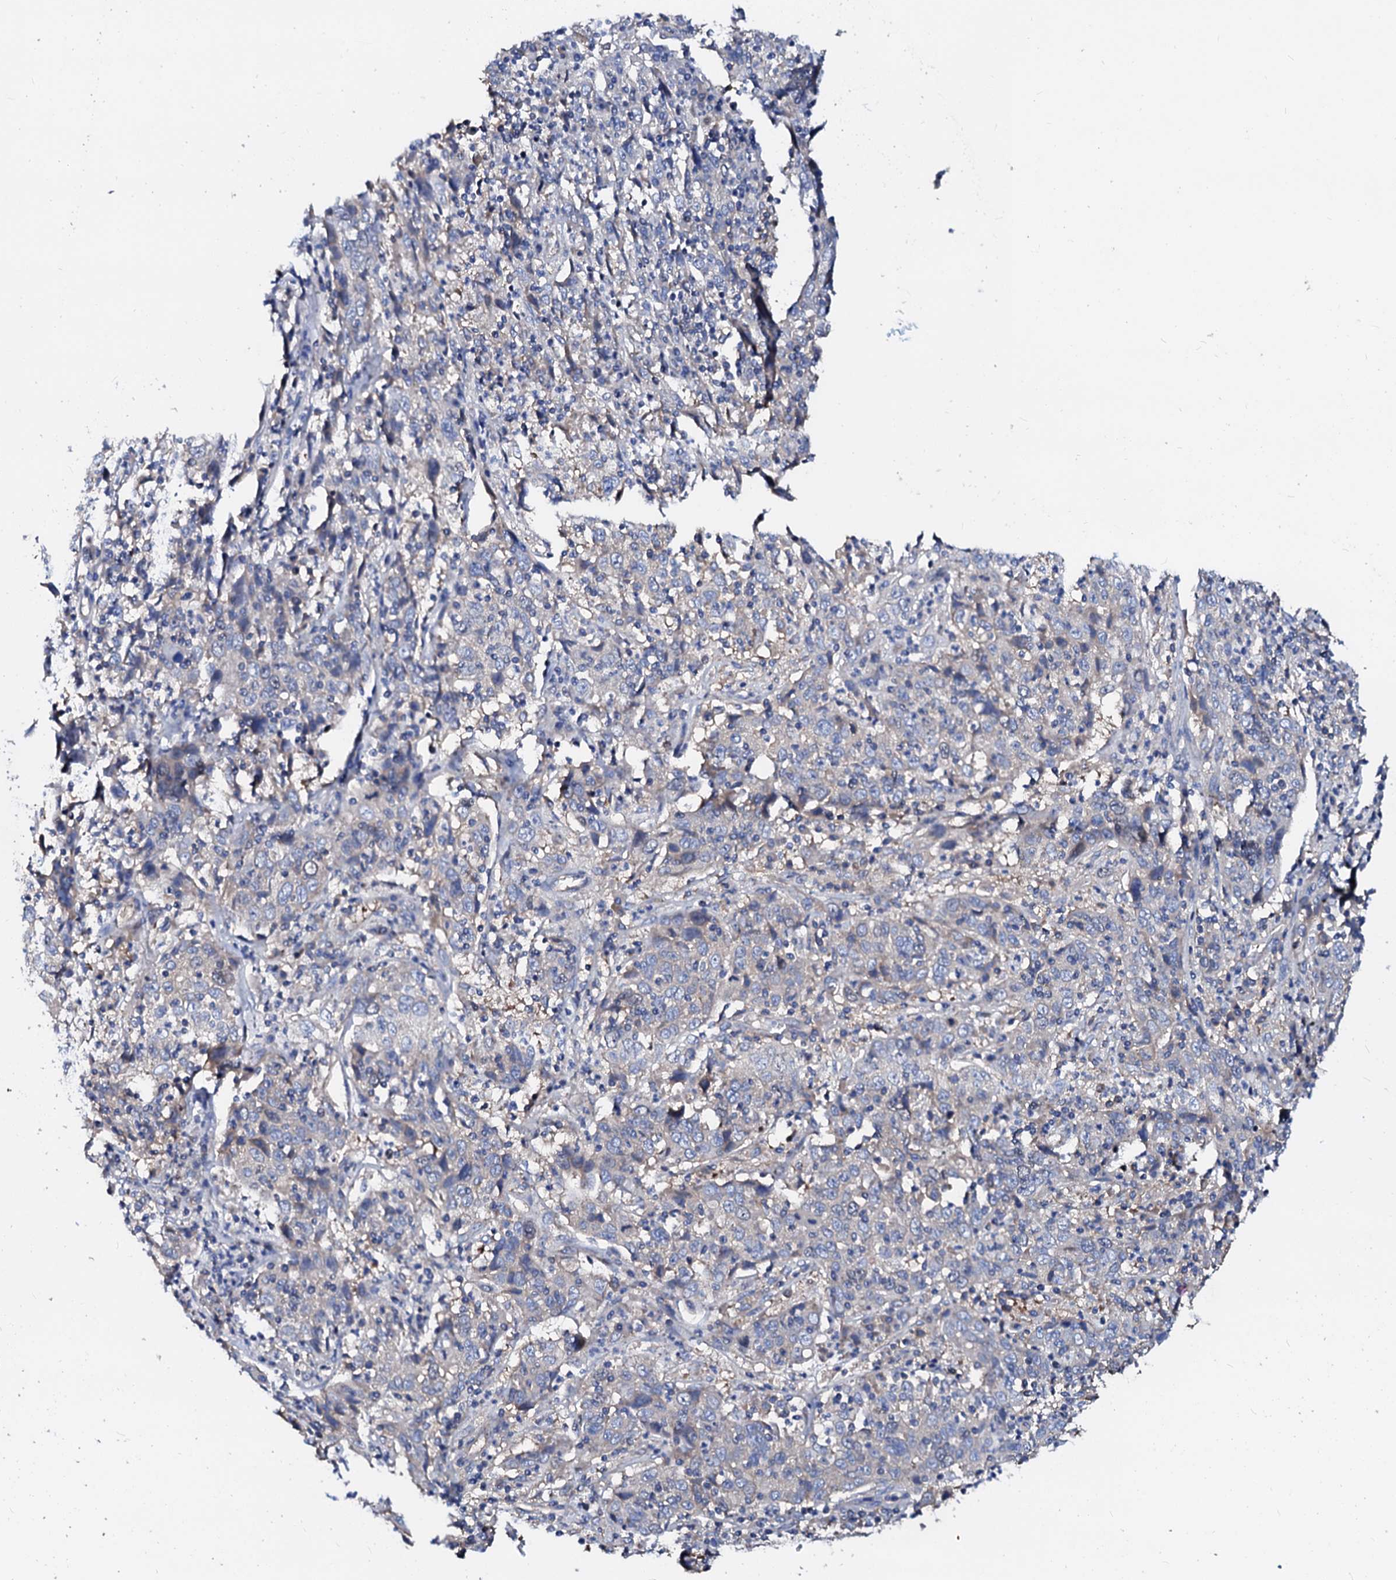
{"staining": {"intensity": "negative", "quantity": "none", "location": "none"}, "tissue": "cervical cancer", "cell_type": "Tumor cells", "image_type": "cancer", "snomed": [{"axis": "morphology", "description": "Squamous cell carcinoma, NOS"}, {"axis": "topography", "description": "Cervix"}], "caption": "Image shows no significant protein positivity in tumor cells of cervical cancer. Brightfield microscopy of immunohistochemistry stained with DAB (3,3'-diaminobenzidine) (brown) and hematoxylin (blue), captured at high magnification.", "gene": "CSKMT", "patient": {"sex": "female", "age": 46}}